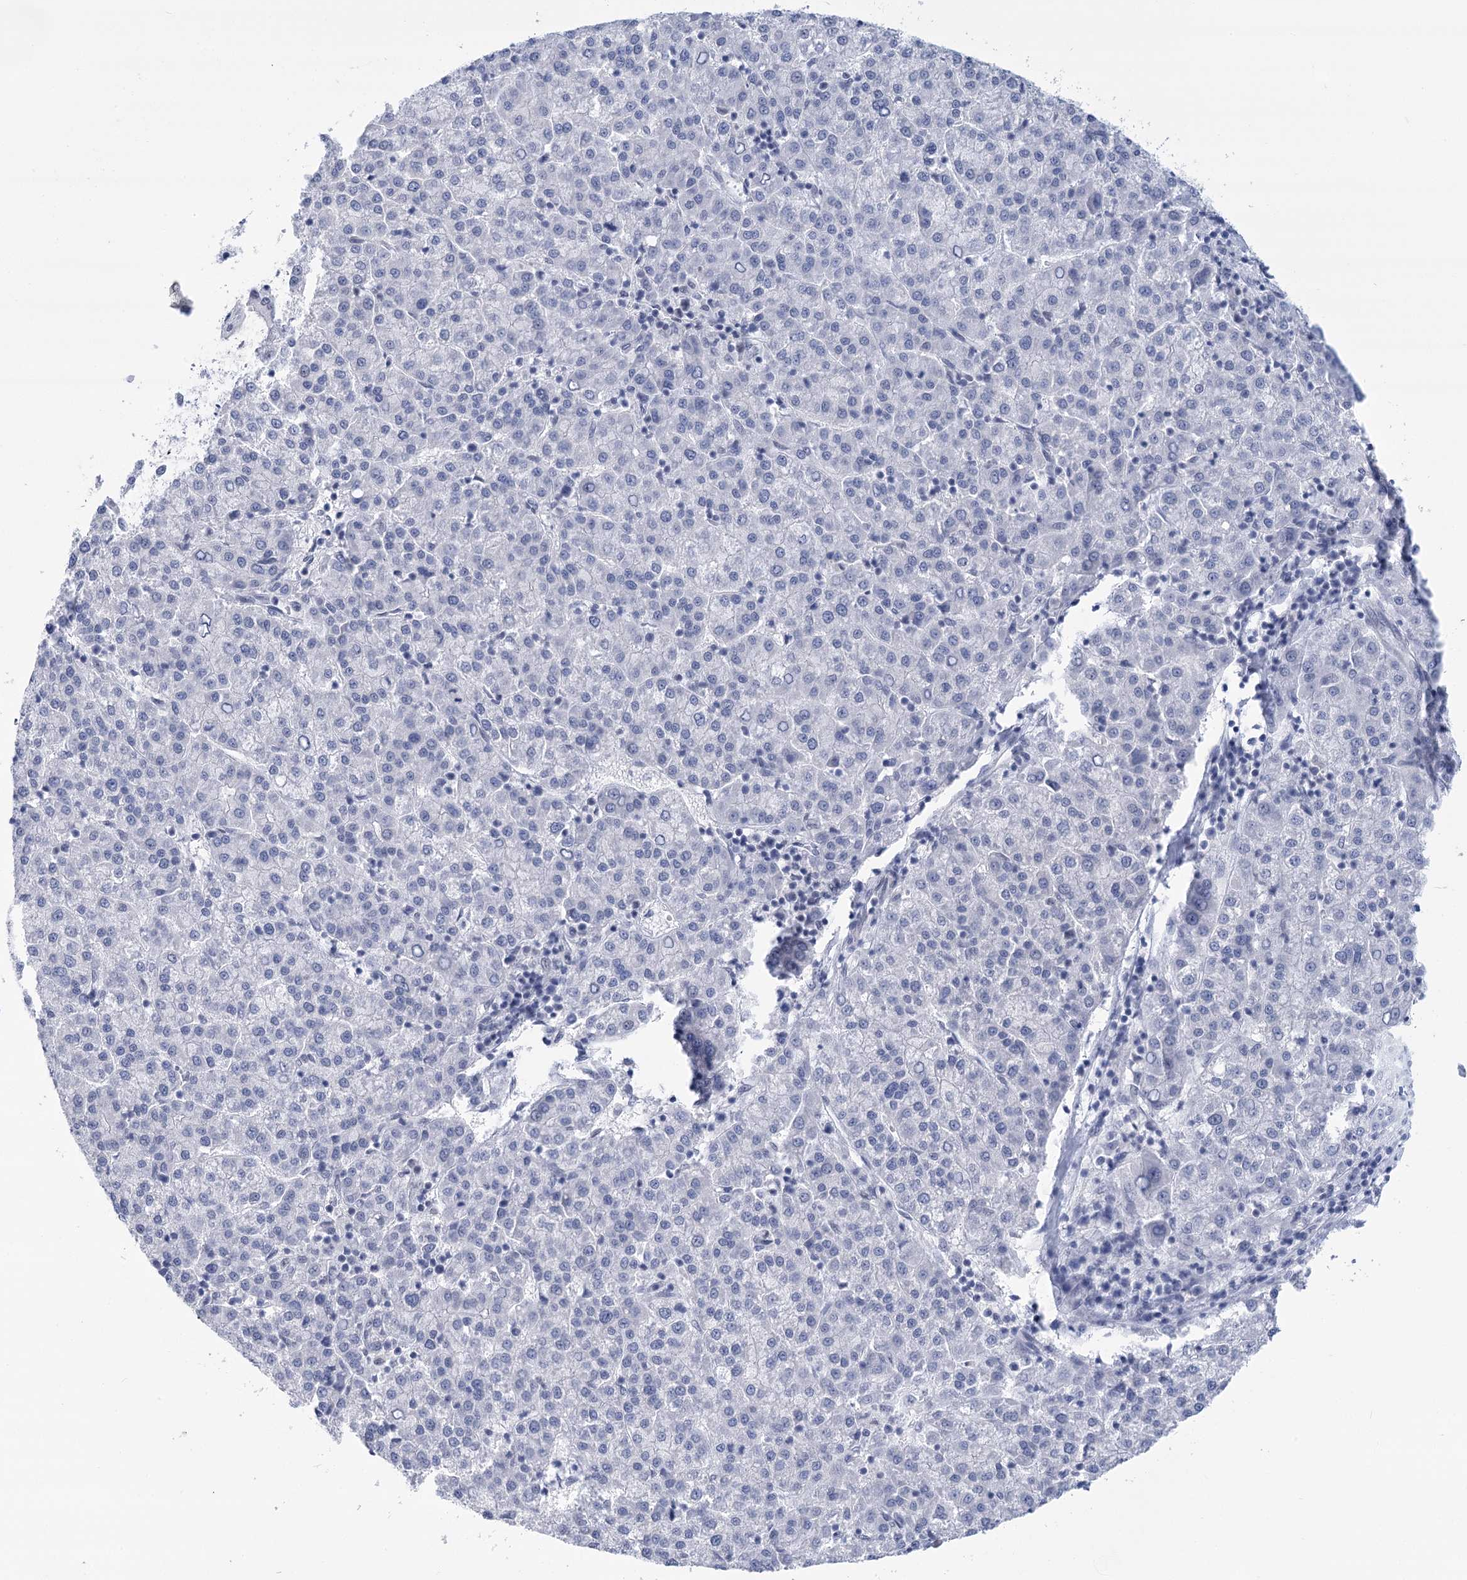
{"staining": {"intensity": "negative", "quantity": "none", "location": "none"}, "tissue": "liver cancer", "cell_type": "Tumor cells", "image_type": "cancer", "snomed": [{"axis": "morphology", "description": "Carcinoma, Hepatocellular, NOS"}, {"axis": "topography", "description": "Liver"}], "caption": "Human liver hepatocellular carcinoma stained for a protein using immunohistochemistry reveals no positivity in tumor cells.", "gene": "HNRNPA0", "patient": {"sex": "female", "age": 58}}